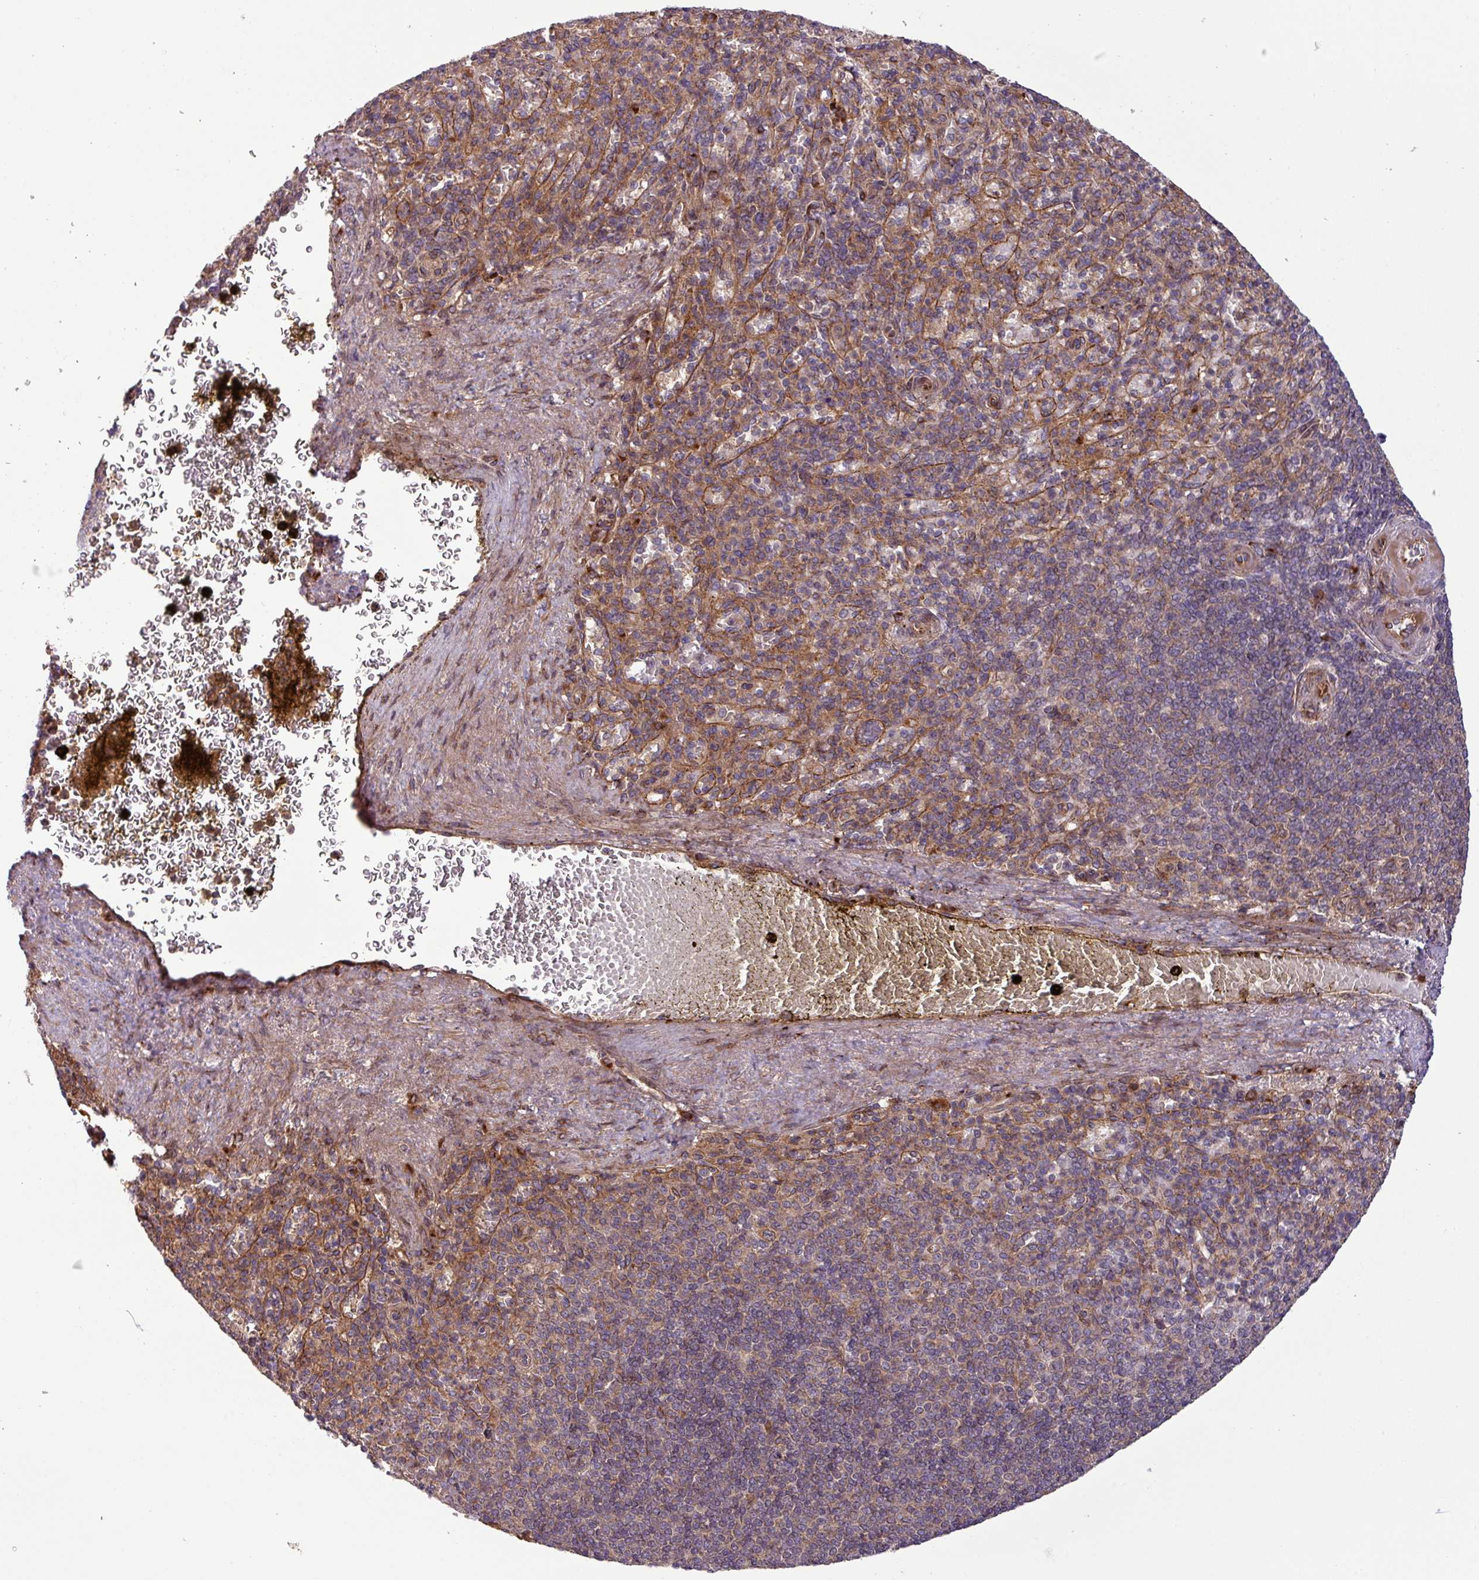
{"staining": {"intensity": "moderate", "quantity": "25%-75%", "location": "cytoplasmic/membranous"}, "tissue": "spleen", "cell_type": "Cells in red pulp", "image_type": "normal", "snomed": [{"axis": "morphology", "description": "Normal tissue, NOS"}, {"axis": "topography", "description": "Spleen"}], "caption": "A micrograph of human spleen stained for a protein shows moderate cytoplasmic/membranous brown staining in cells in red pulp. (Stains: DAB in brown, nuclei in blue, Microscopy: brightfield microscopy at high magnification).", "gene": "ART1", "patient": {"sex": "female", "age": 74}}